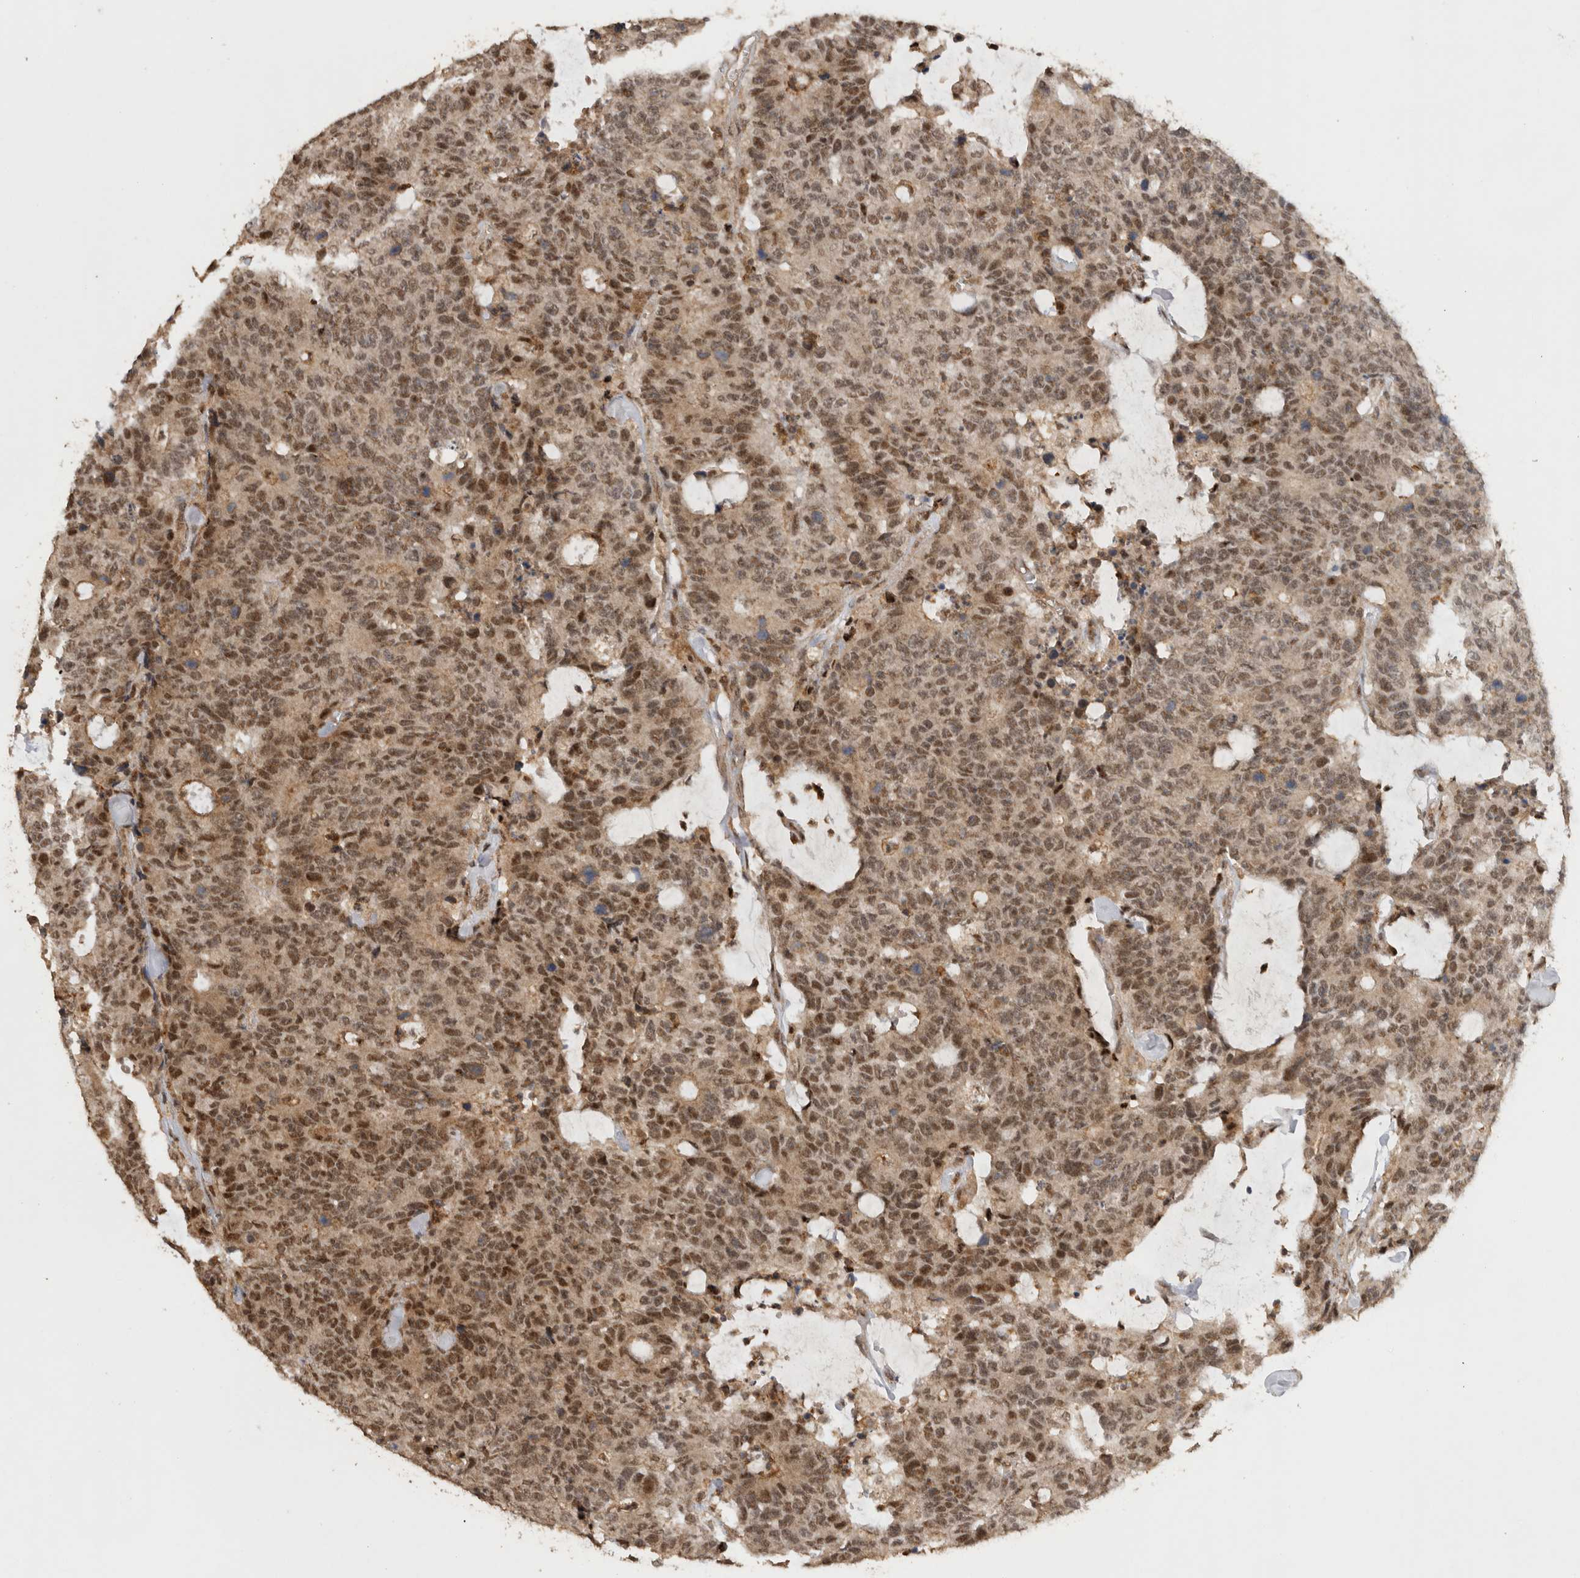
{"staining": {"intensity": "moderate", "quantity": ">75%", "location": "cytoplasmic/membranous,nuclear"}, "tissue": "colorectal cancer", "cell_type": "Tumor cells", "image_type": "cancer", "snomed": [{"axis": "morphology", "description": "Adenocarcinoma, NOS"}, {"axis": "topography", "description": "Colon"}], "caption": "Protein expression analysis of colorectal cancer displays moderate cytoplasmic/membranous and nuclear expression in approximately >75% of tumor cells.", "gene": "KEAP1", "patient": {"sex": "female", "age": 86}}